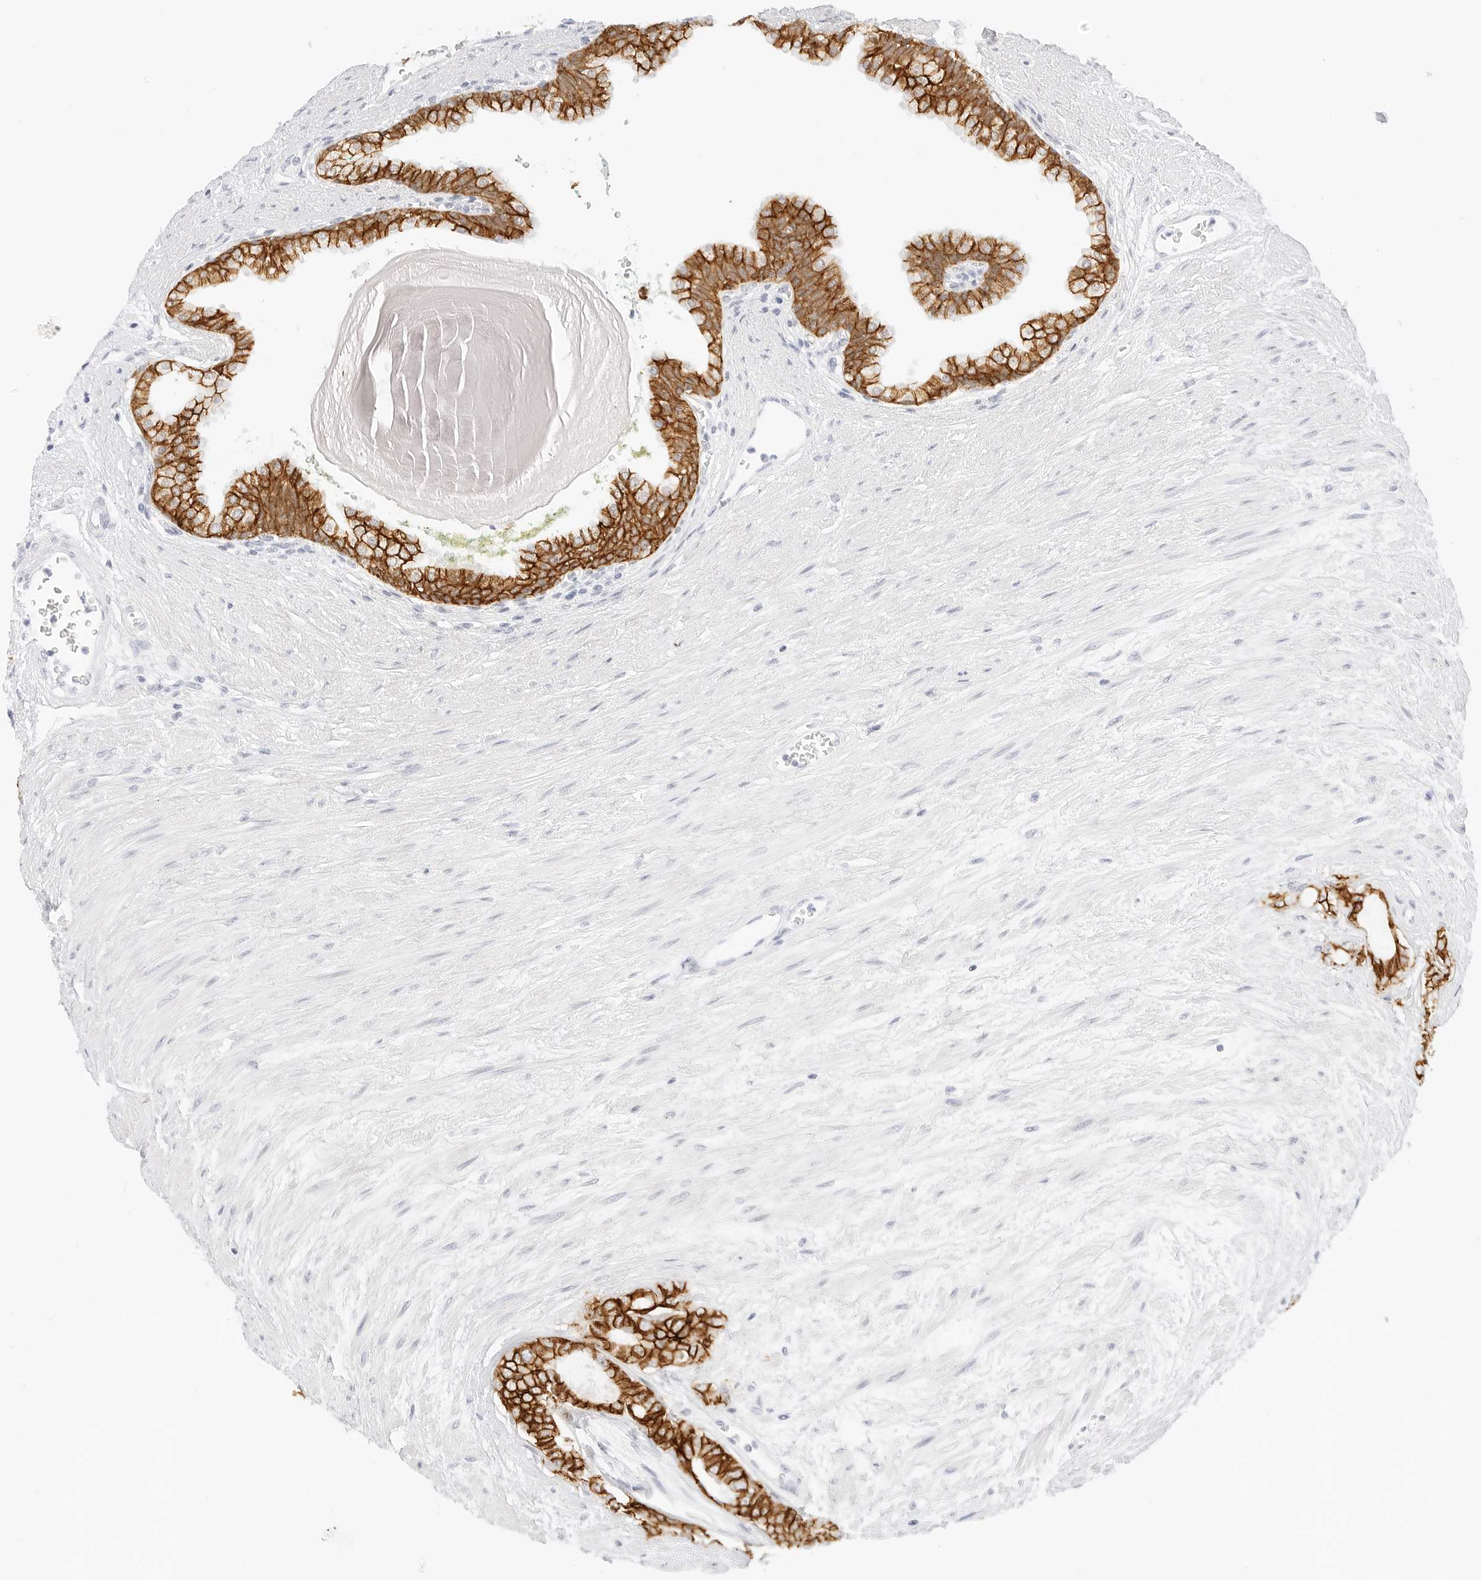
{"staining": {"intensity": "strong", "quantity": ">75%", "location": "cytoplasmic/membranous"}, "tissue": "prostate cancer", "cell_type": "Tumor cells", "image_type": "cancer", "snomed": [{"axis": "morphology", "description": "Adenocarcinoma, Low grade"}, {"axis": "topography", "description": "Prostate"}], "caption": "Prostate adenocarcinoma (low-grade) stained with a brown dye demonstrates strong cytoplasmic/membranous positive positivity in about >75% of tumor cells.", "gene": "CDH1", "patient": {"sex": "male", "age": 60}}